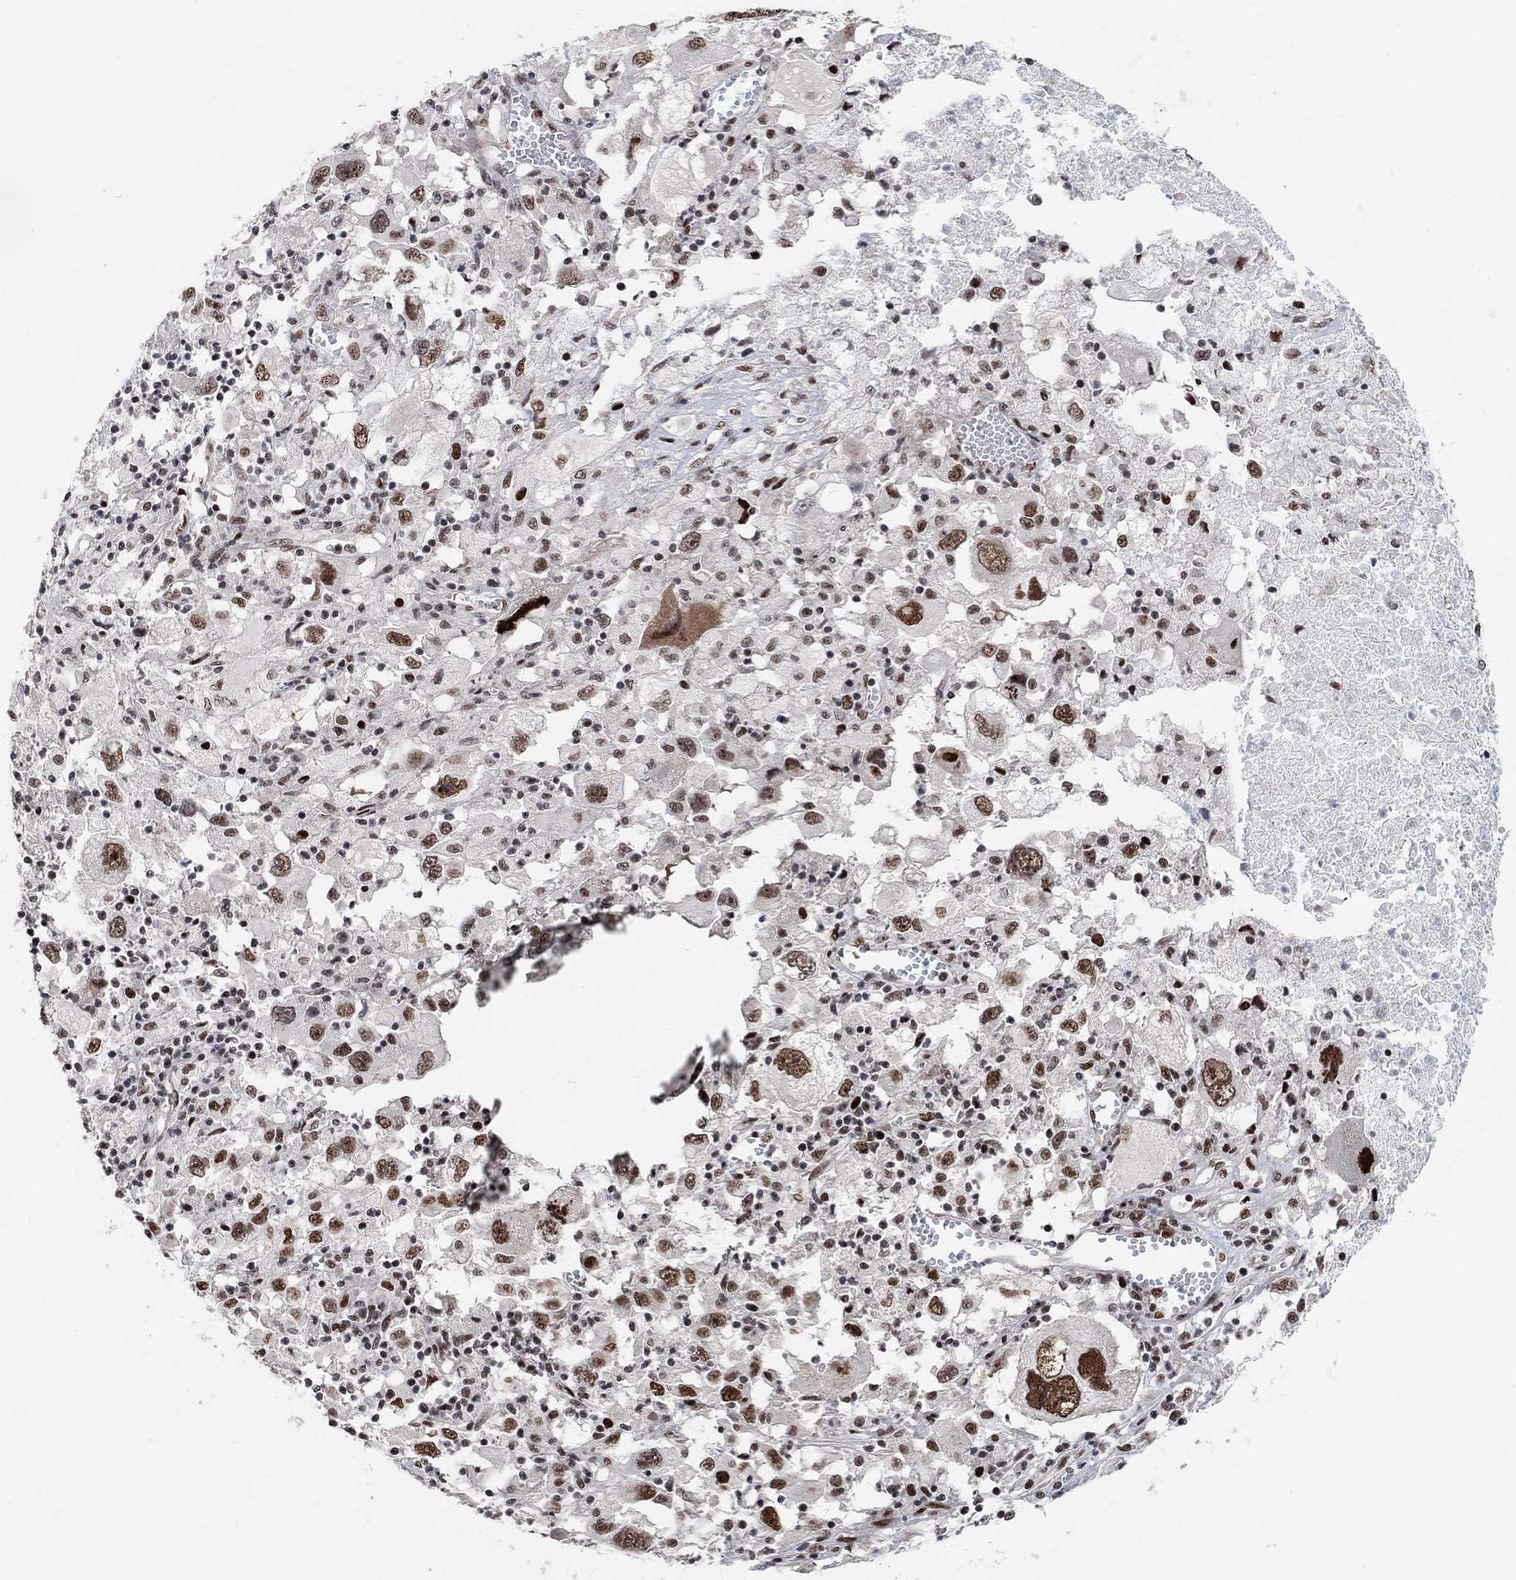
{"staining": {"intensity": "strong", "quantity": ">75%", "location": "nuclear"}, "tissue": "melanoma", "cell_type": "Tumor cells", "image_type": "cancer", "snomed": [{"axis": "morphology", "description": "Malignant melanoma, Metastatic site"}, {"axis": "topography", "description": "Soft tissue"}], "caption": "Immunohistochemical staining of human malignant melanoma (metastatic site) displays strong nuclear protein expression in about >75% of tumor cells.", "gene": "E4F1", "patient": {"sex": "male", "age": 50}}